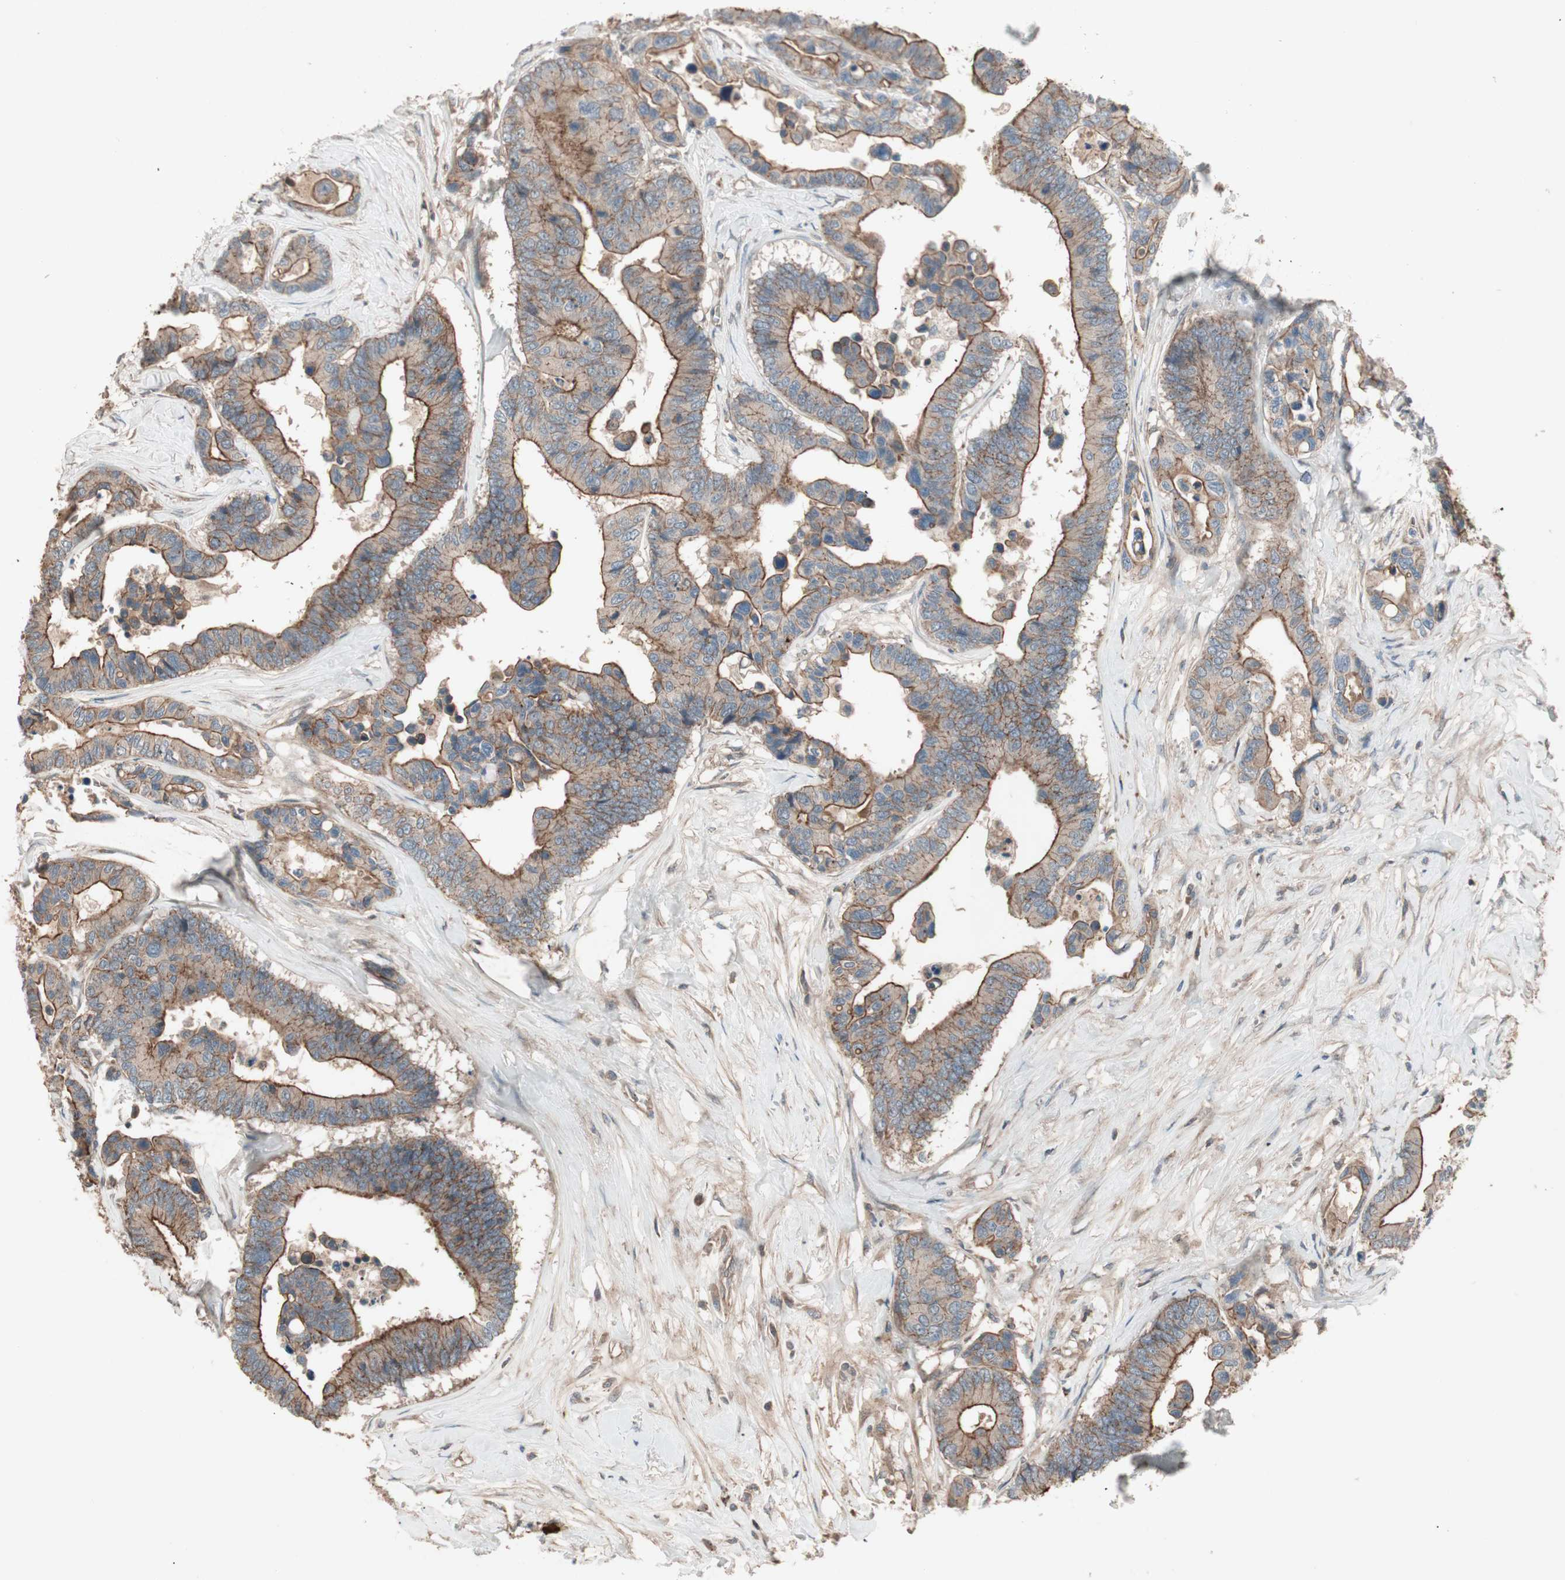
{"staining": {"intensity": "strong", "quantity": ">75%", "location": "cytoplasmic/membranous"}, "tissue": "colorectal cancer", "cell_type": "Tumor cells", "image_type": "cancer", "snomed": [{"axis": "morphology", "description": "Normal tissue, NOS"}, {"axis": "morphology", "description": "Adenocarcinoma, NOS"}, {"axis": "topography", "description": "Colon"}], "caption": "Colorectal cancer (adenocarcinoma) tissue demonstrates strong cytoplasmic/membranous expression in about >75% of tumor cells", "gene": "TFPI", "patient": {"sex": "male", "age": 82}}